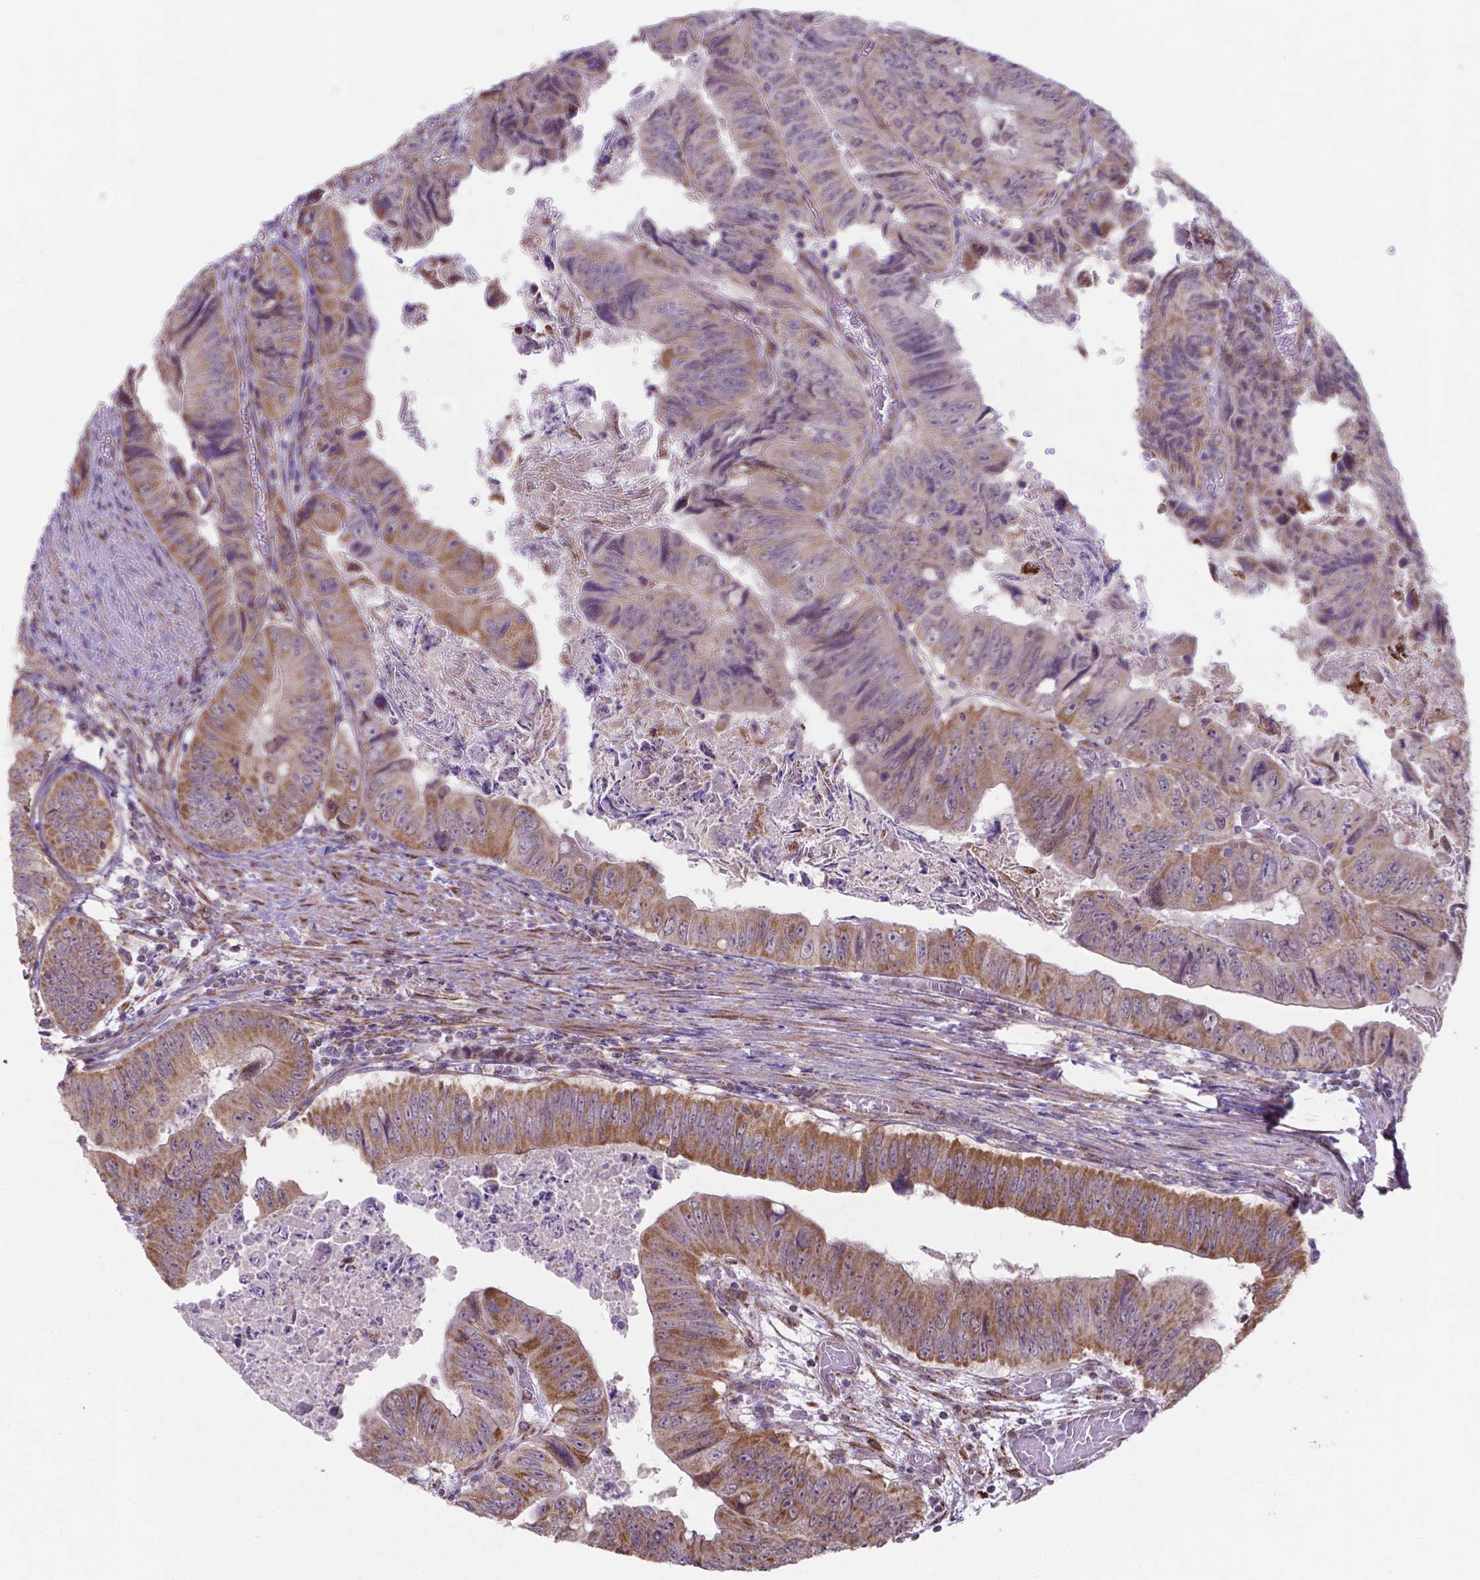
{"staining": {"intensity": "moderate", "quantity": ">75%", "location": "cytoplasmic/membranous"}, "tissue": "colorectal cancer", "cell_type": "Tumor cells", "image_type": "cancer", "snomed": [{"axis": "morphology", "description": "Adenocarcinoma, NOS"}, {"axis": "topography", "description": "Colon"}], "caption": "Moderate cytoplasmic/membranous protein expression is present in approximately >75% of tumor cells in colorectal cancer (adenocarcinoma).", "gene": "FAM114A1", "patient": {"sex": "female", "age": 84}}